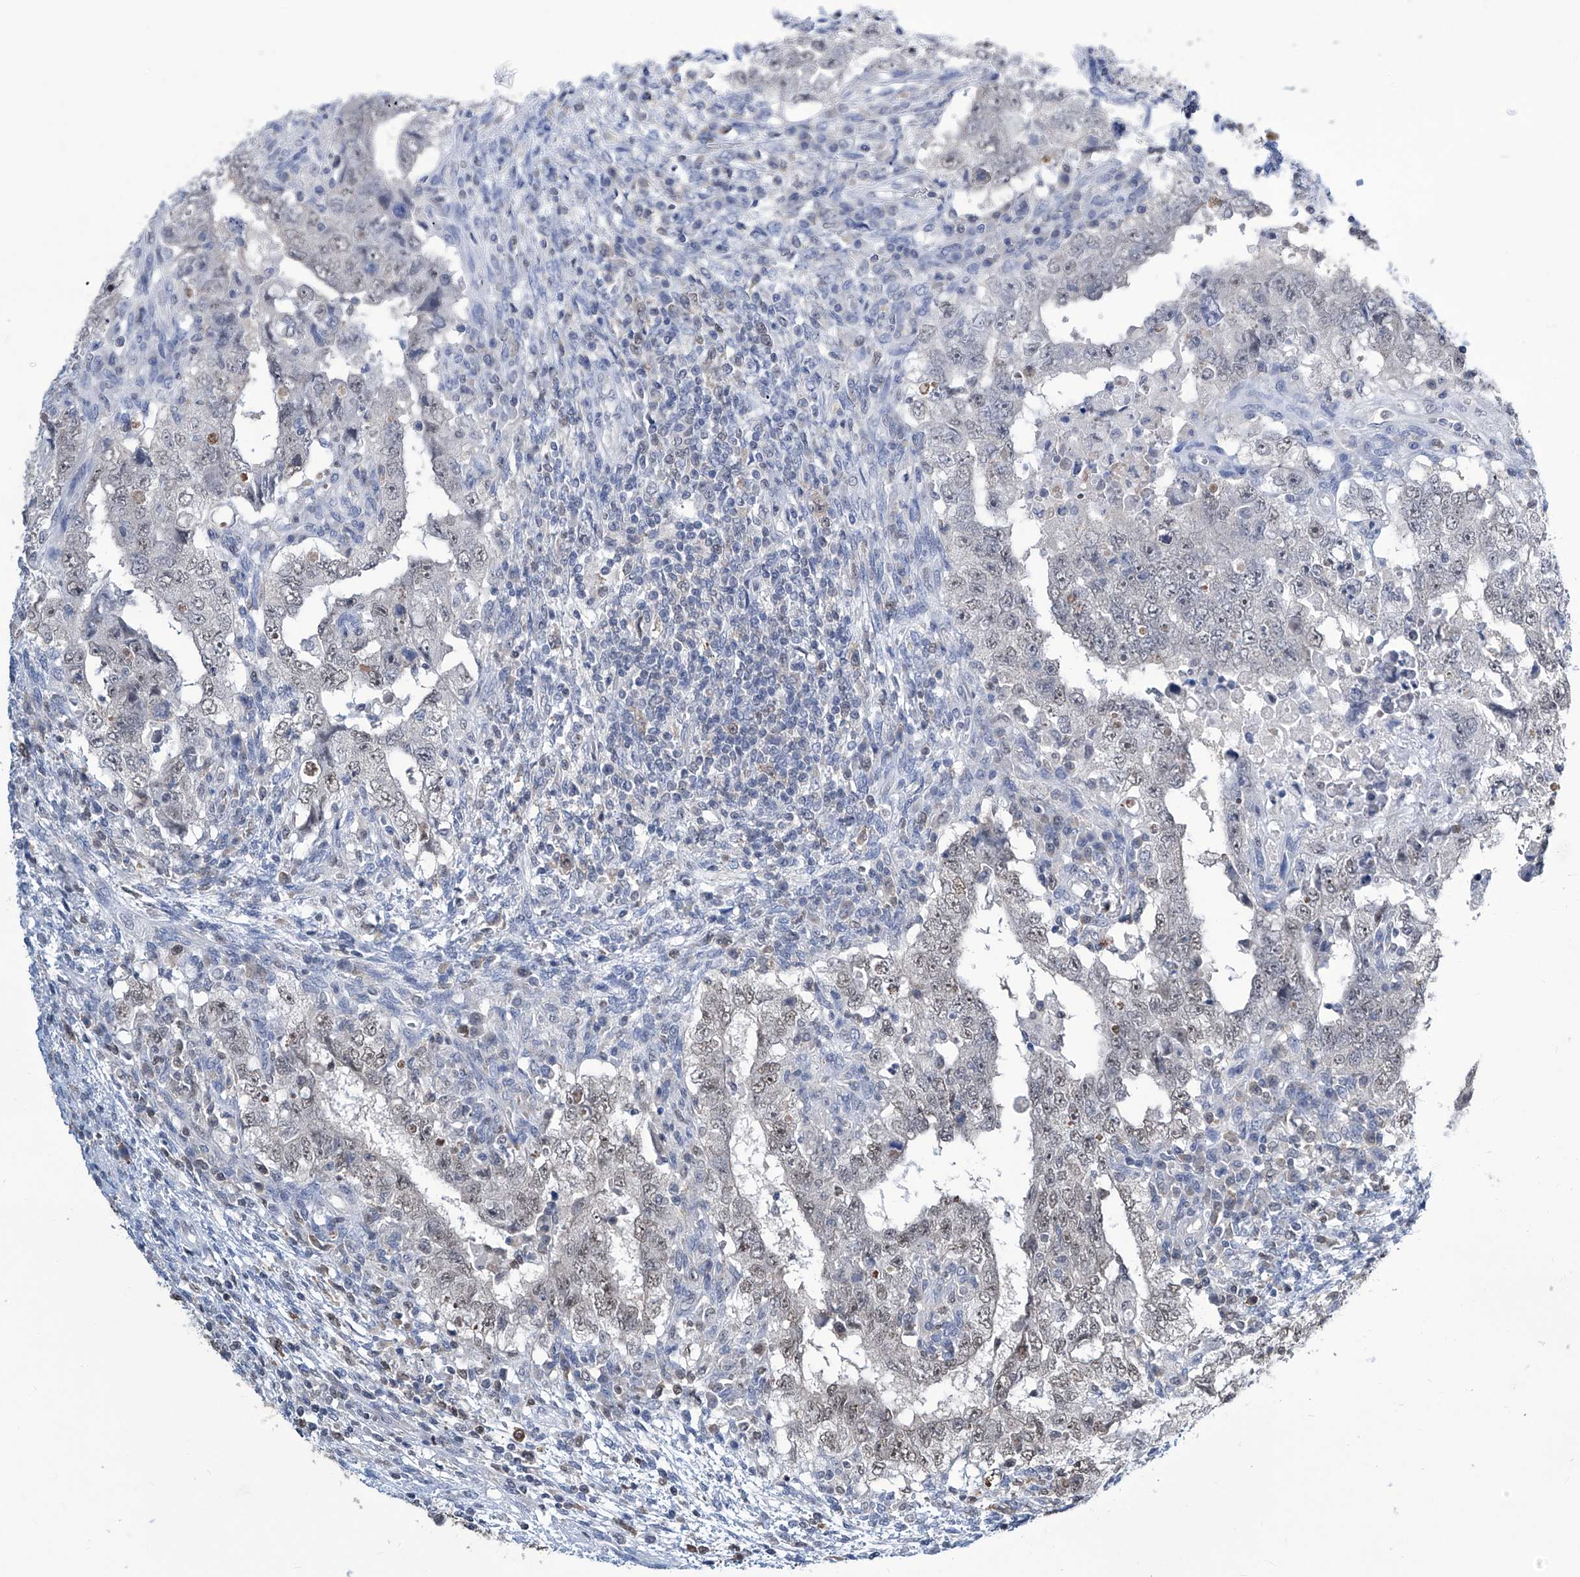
{"staining": {"intensity": "weak", "quantity": ">75%", "location": "nuclear"}, "tissue": "testis cancer", "cell_type": "Tumor cells", "image_type": "cancer", "snomed": [{"axis": "morphology", "description": "Carcinoma, Embryonal, NOS"}, {"axis": "topography", "description": "Testis"}], "caption": "Testis cancer (embryonal carcinoma) tissue shows weak nuclear expression in approximately >75% of tumor cells, visualized by immunohistochemistry. (Stains: DAB in brown, nuclei in blue, Microscopy: brightfield microscopy at high magnification).", "gene": "SREBF2", "patient": {"sex": "male", "age": 26}}